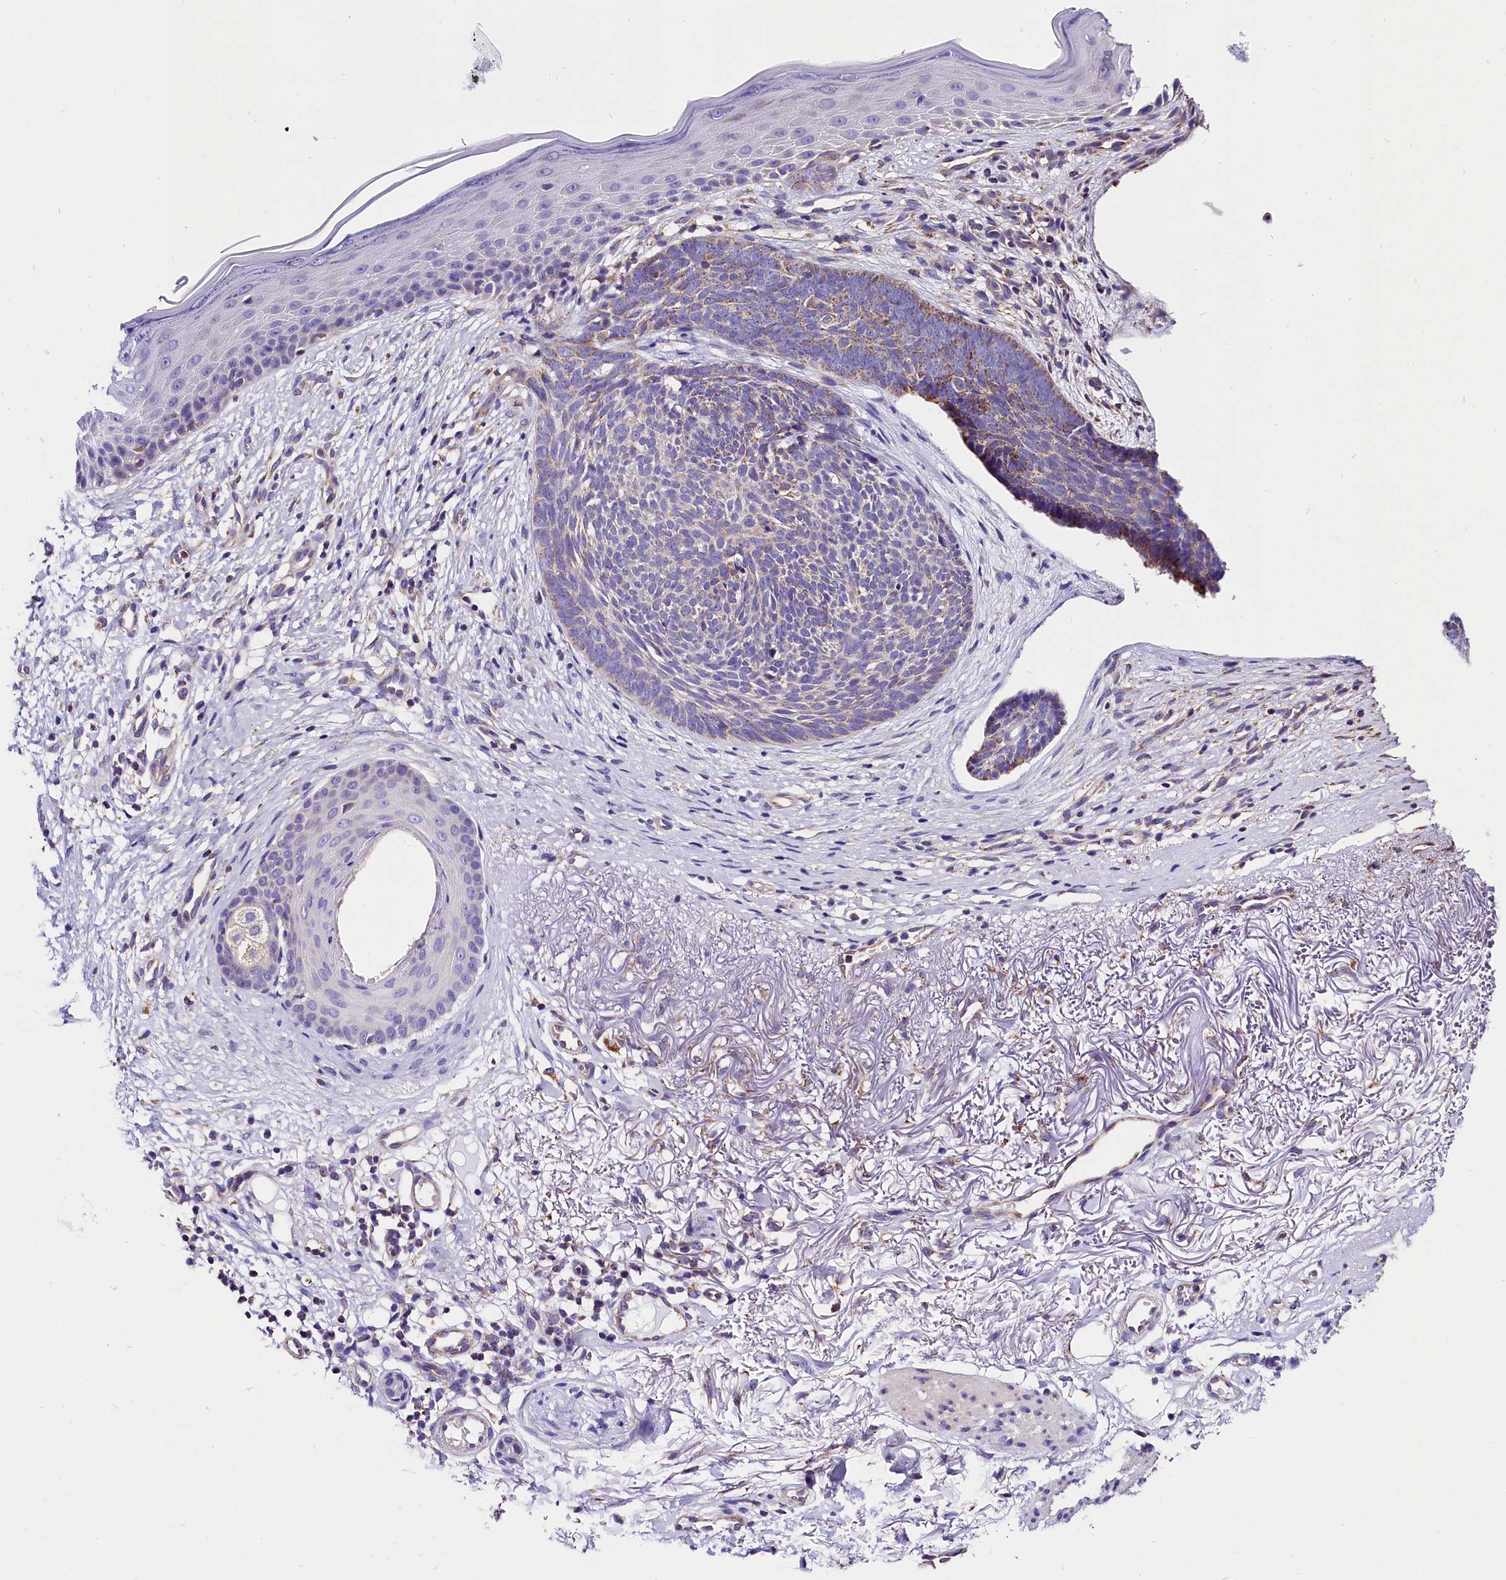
{"staining": {"intensity": "weak", "quantity": "<25%", "location": "cytoplasmic/membranous"}, "tissue": "skin cancer", "cell_type": "Tumor cells", "image_type": "cancer", "snomed": [{"axis": "morphology", "description": "Basal cell carcinoma"}, {"axis": "topography", "description": "Skin"}], "caption": "Skin cancer stained for a protein using immunohistochemistry displays no positivity tumor cells.", "gene": "ACAA2", "patient": {"sex": "female", "age": 70}}